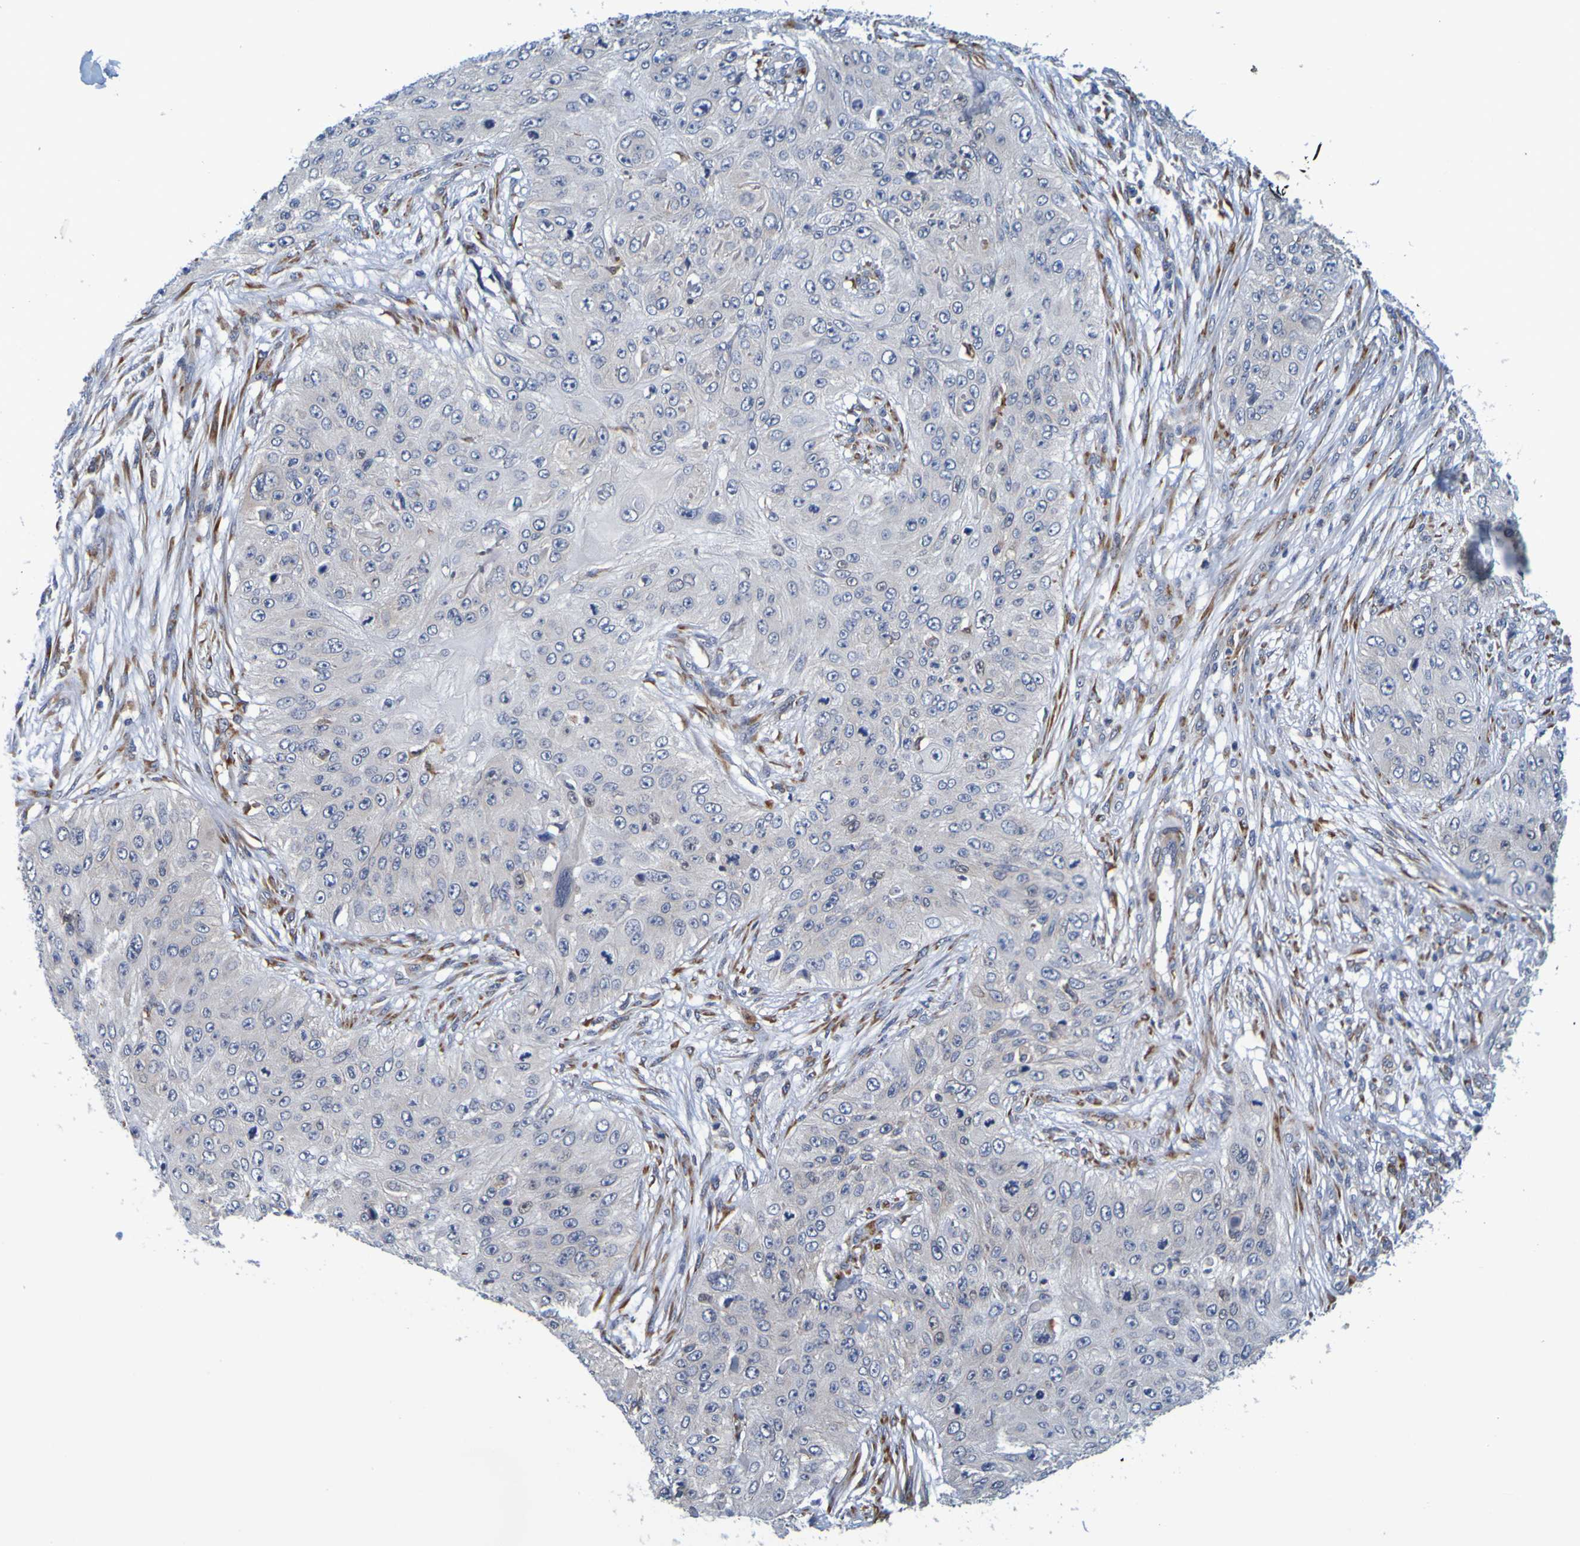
{"staining": {"intensity": "negative", "quantity": "none", "location": "none"}, "tissue": "skin cancer", "cell_type": "Tumor cells", "image_type": "cancer", "snomed": [{"axis": "morphology", "description": "Squamous cell carcinoma, NOS"}, {"axis": "topography", "description": "Skin"}], "caption": "This is an IHC micrograph of human skin cancer. There is no positivity in tumor cells.", "gene": "SIL1", "patient": {"sex": "female", "age": 80}}